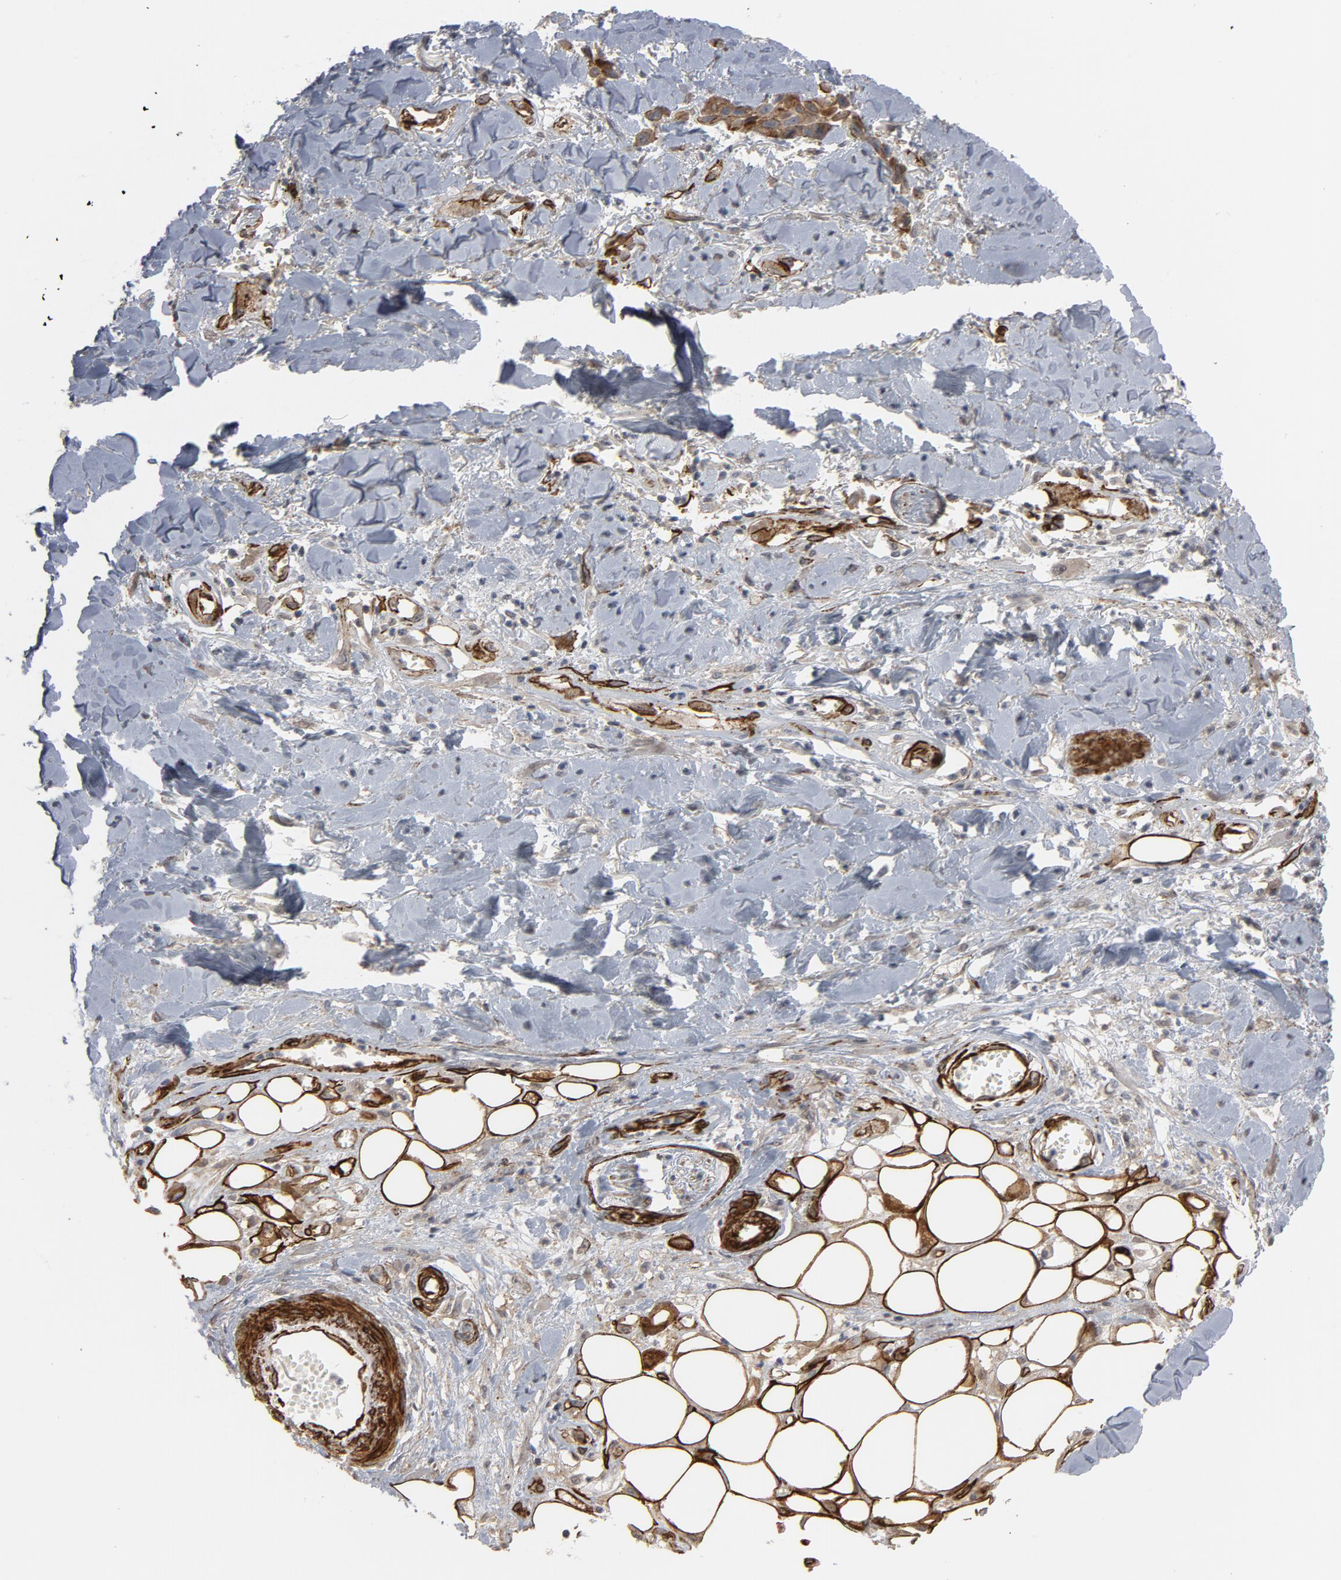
{"staining": {"intensity": "moderate", "quantity": ">75%", "location": "cytoplasmic/membranous"}, "tissue": "skin cancer", "cell_type": "Tumor cells", "image_type": "cancer", "snomed": [{"axis": "morphology", "description": "Squamous cell carcinoma, NOS"}, {"axis": "topography", "description": "Skin"}, {"axis": "topography", "description": "Anal"}], "caption": "A brown stain labels moderate cytoplasmic/membranous staining of a protein in human skin cancer (squamous cell carcinoma) tumor cells.", "gene": "GNG2", "patient": {"sex": "female", "age": 55}}